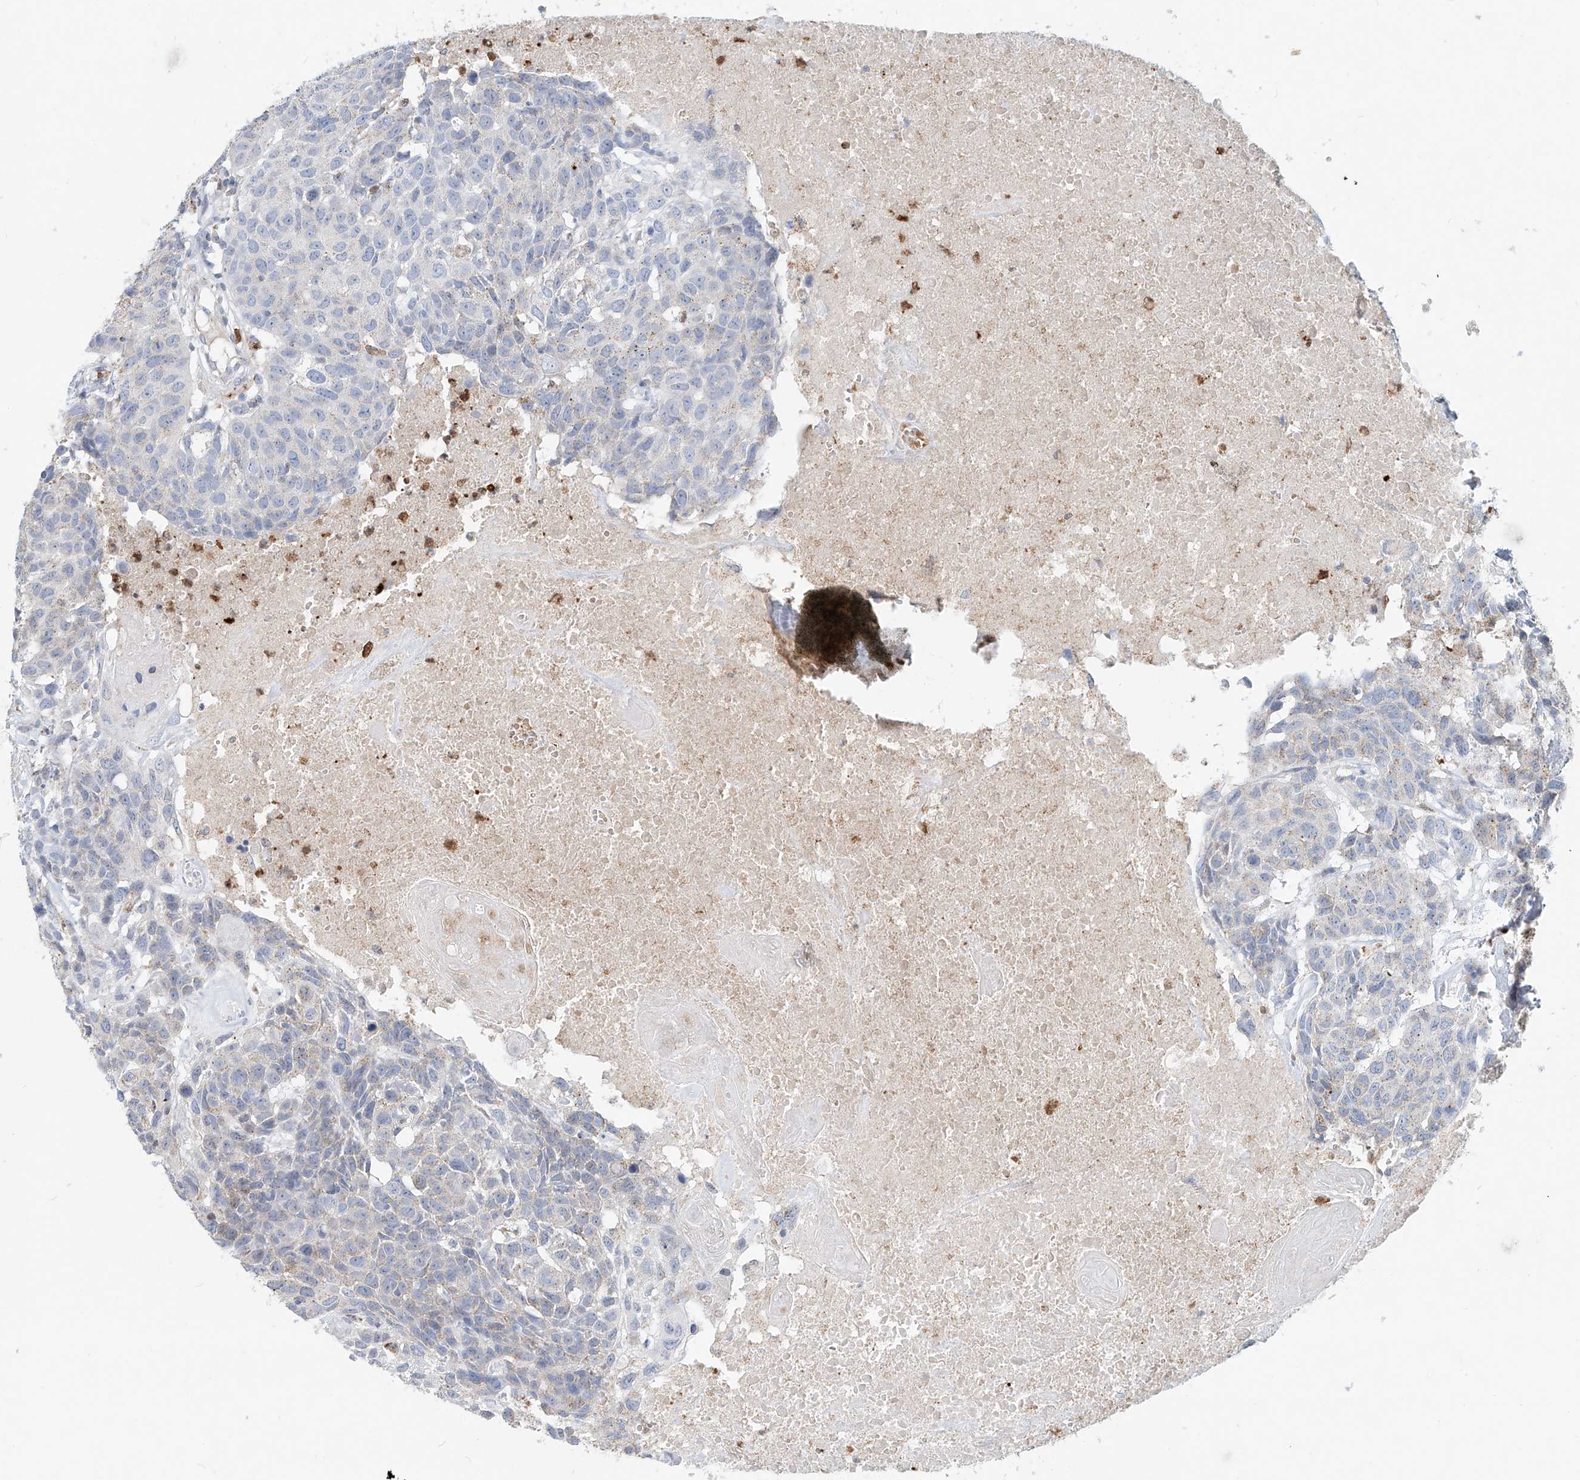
{"staining": {"intensity": "weak", "quantity": "<25%", "location": "cytoplasmic/membranous"}, "tissue": "head and neck cancer", "cell_type": "Tumor cells", "image_type": "cancer", "snomed": [{"axis": "morphology", "description": "Squamous cell carcinoma, NOS"}, {"axis": "topography", "description": "Head-Neck"}], "caption": "Immunohistochemical staining of human head and neck cancer displays no significant expression in tumor cells.", "gene": "PTPRA", "patient": {"sex": "male", "age": 66}}